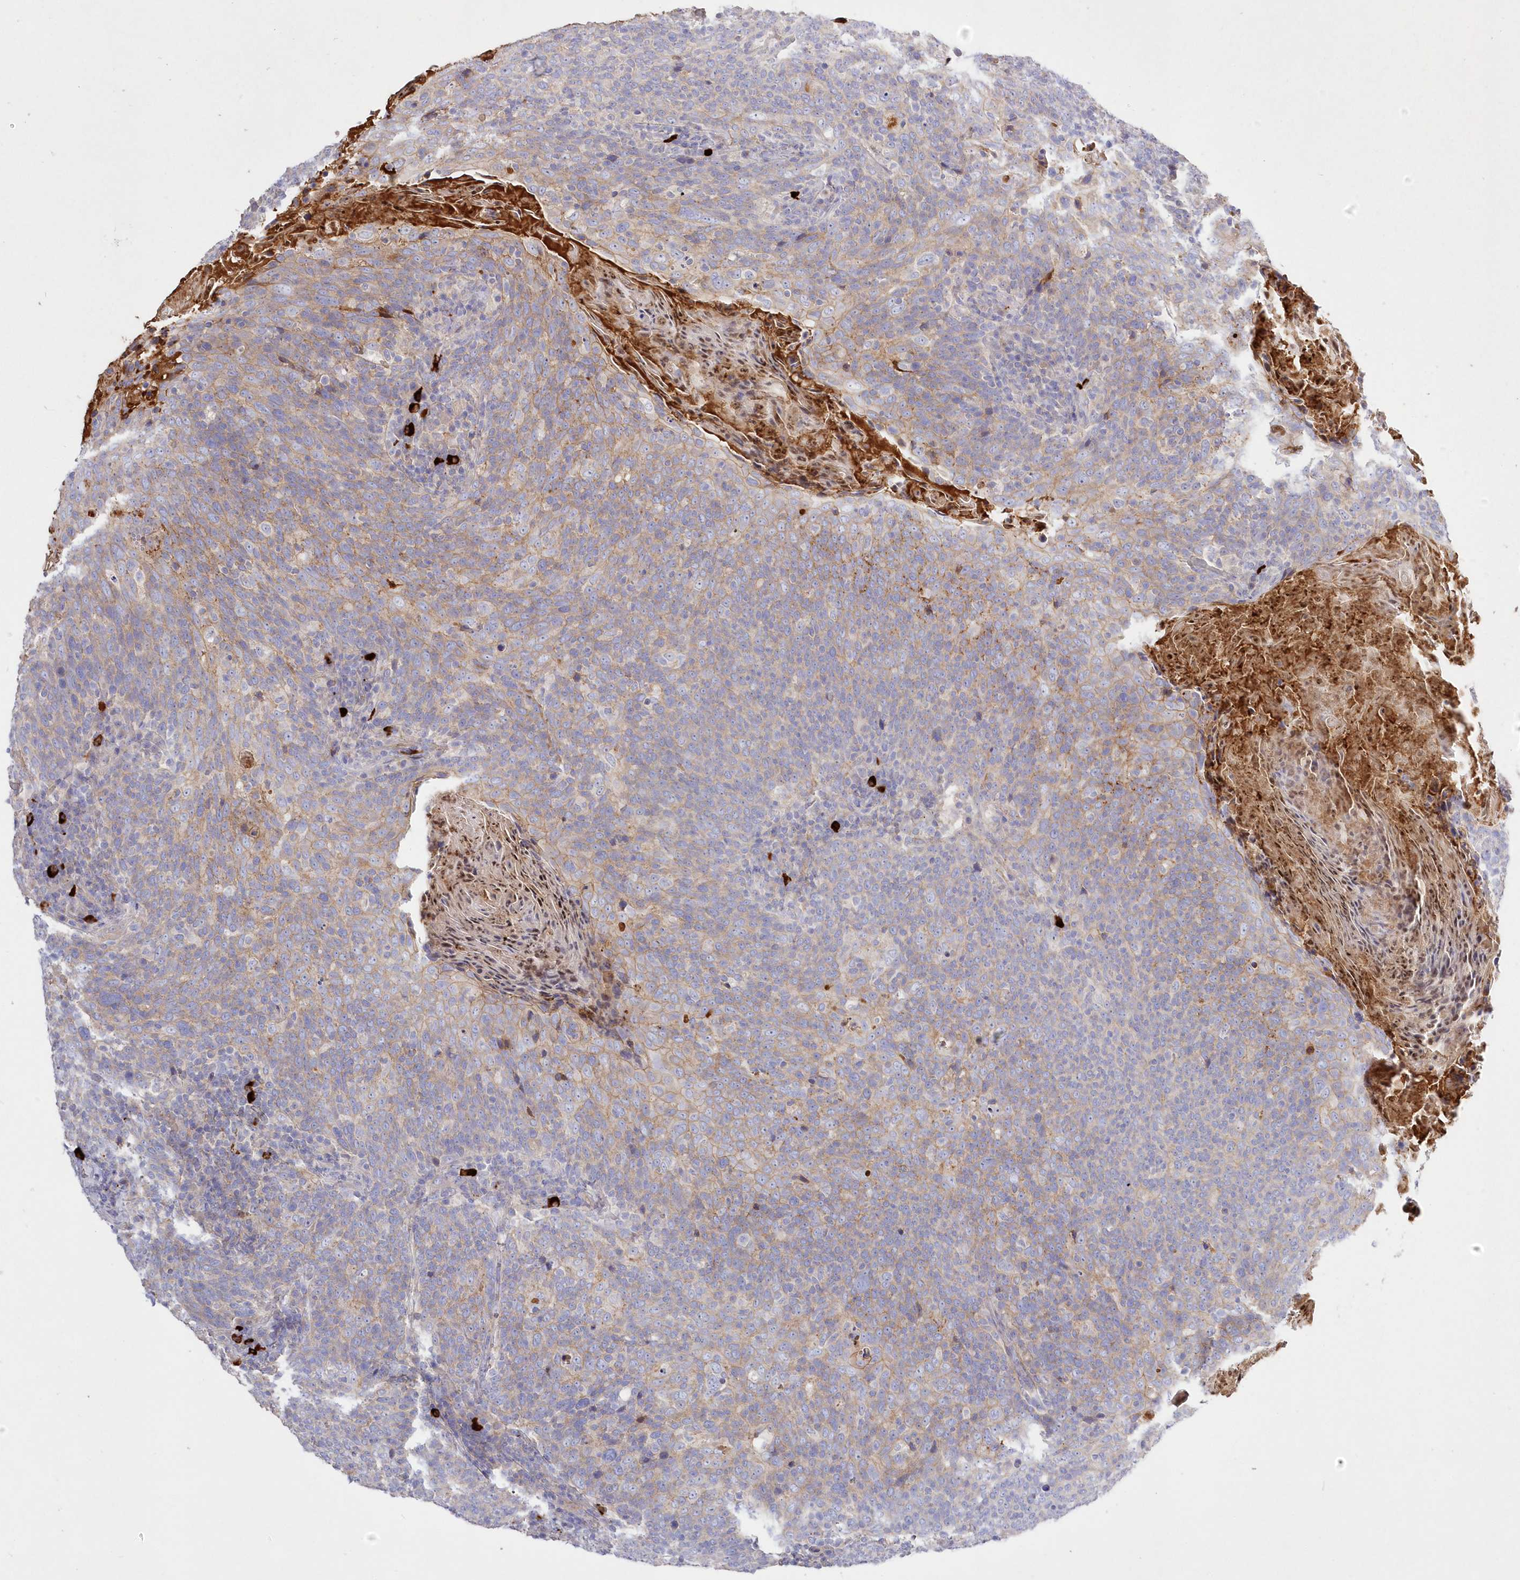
{"staining": {"intensity": "moderate", "quantity": "25%-75%", "location": "cytoplasmic/membranous"}, "tissue": "head and neck cancer", "cell_type": "Tumor cells", "image_type": "cancer", "snomed": [{"axis": "morphology", "description": "Squamous cell carcinoma, NOS"}, {"axis": "morphology", "description": "Squamous cell carcinoma, metastatic, NOS"}, {"axis": "topography", "description": "Lymph node"}, {"axis": "topography", "description": "Head-Neck"}], "caption": "Head and neck cancer stained for a protein demonstrates moderate cytoplasmic/membranous positivity in tumor cells.", "gene": "WBP1L", "patient": {"sex": "male", "age": 62}}